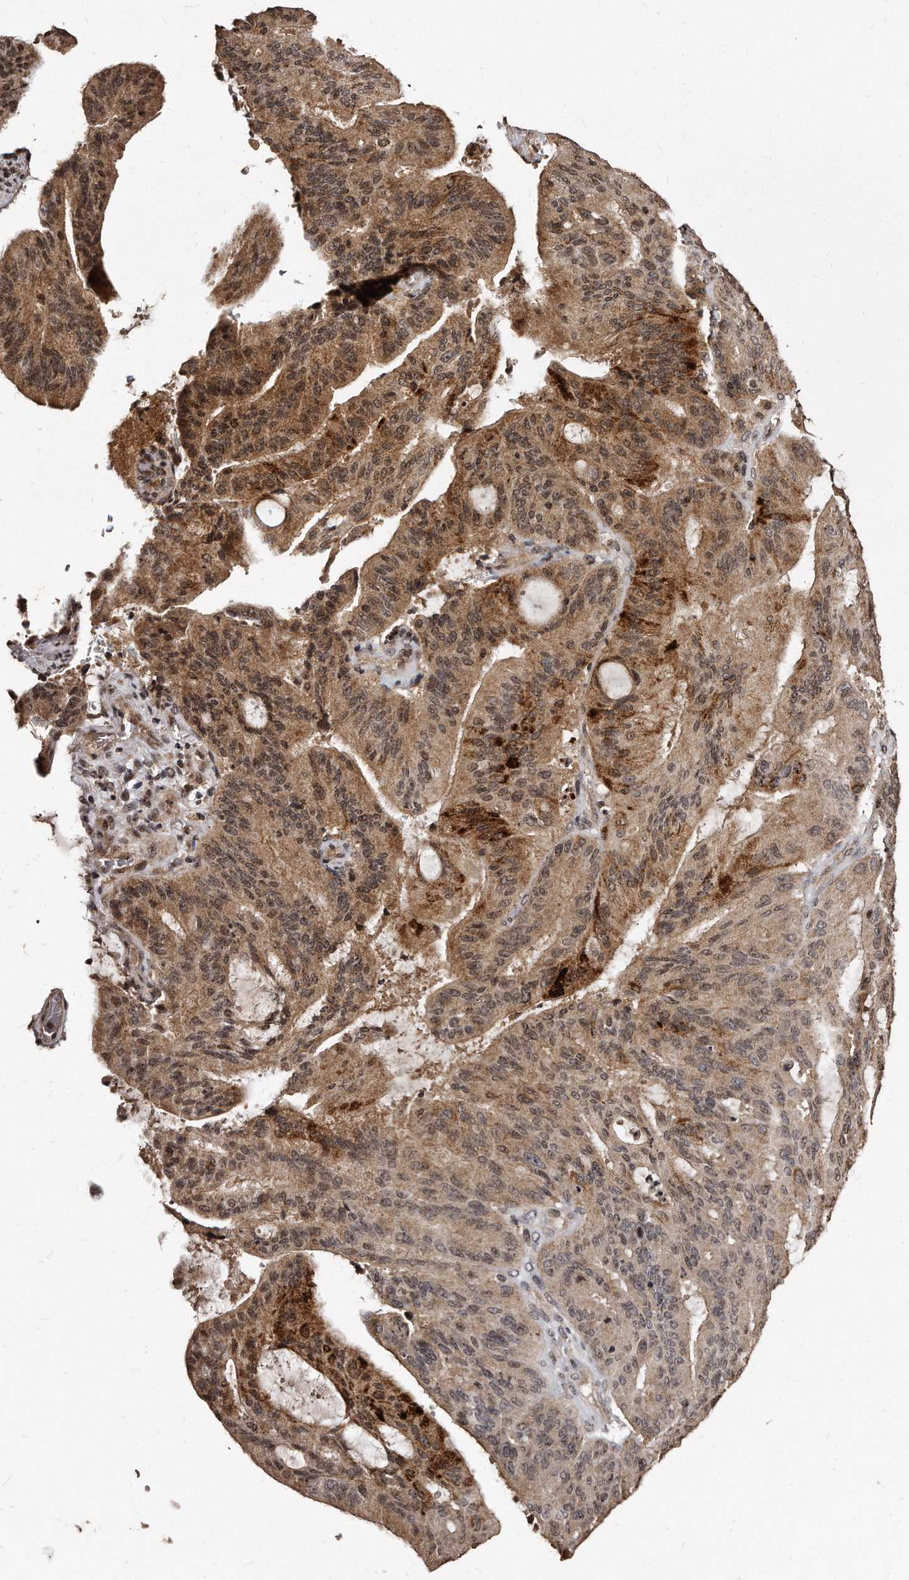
{"staining": {"intensity": "moderate", "quantity": ">75%", "location": "cytoplasmic/membranous,nuclear"}, "tissue": "liver cancer", "cell_type": "Tumor cells", "image_type": "cancer", "snomed": [{"axis": "morphology", "description": "Normal tissue, NOS"}, {"axis": "morphology", "description": "Cholangiocarcinoma"}, {"axis": "topography", "description": "Liver"}, {"axis": "topography", "description": "Peripheral nerve tissue"}], "caption": "Protein positivity by IHC shows moderate cytoplasmic/membranous and nuclear expression in approximately >75% of tumor cells in cholangiocarcinoma (liver).", "gene": "TSHR", "patient": {"sex": "female", "age": 73}}